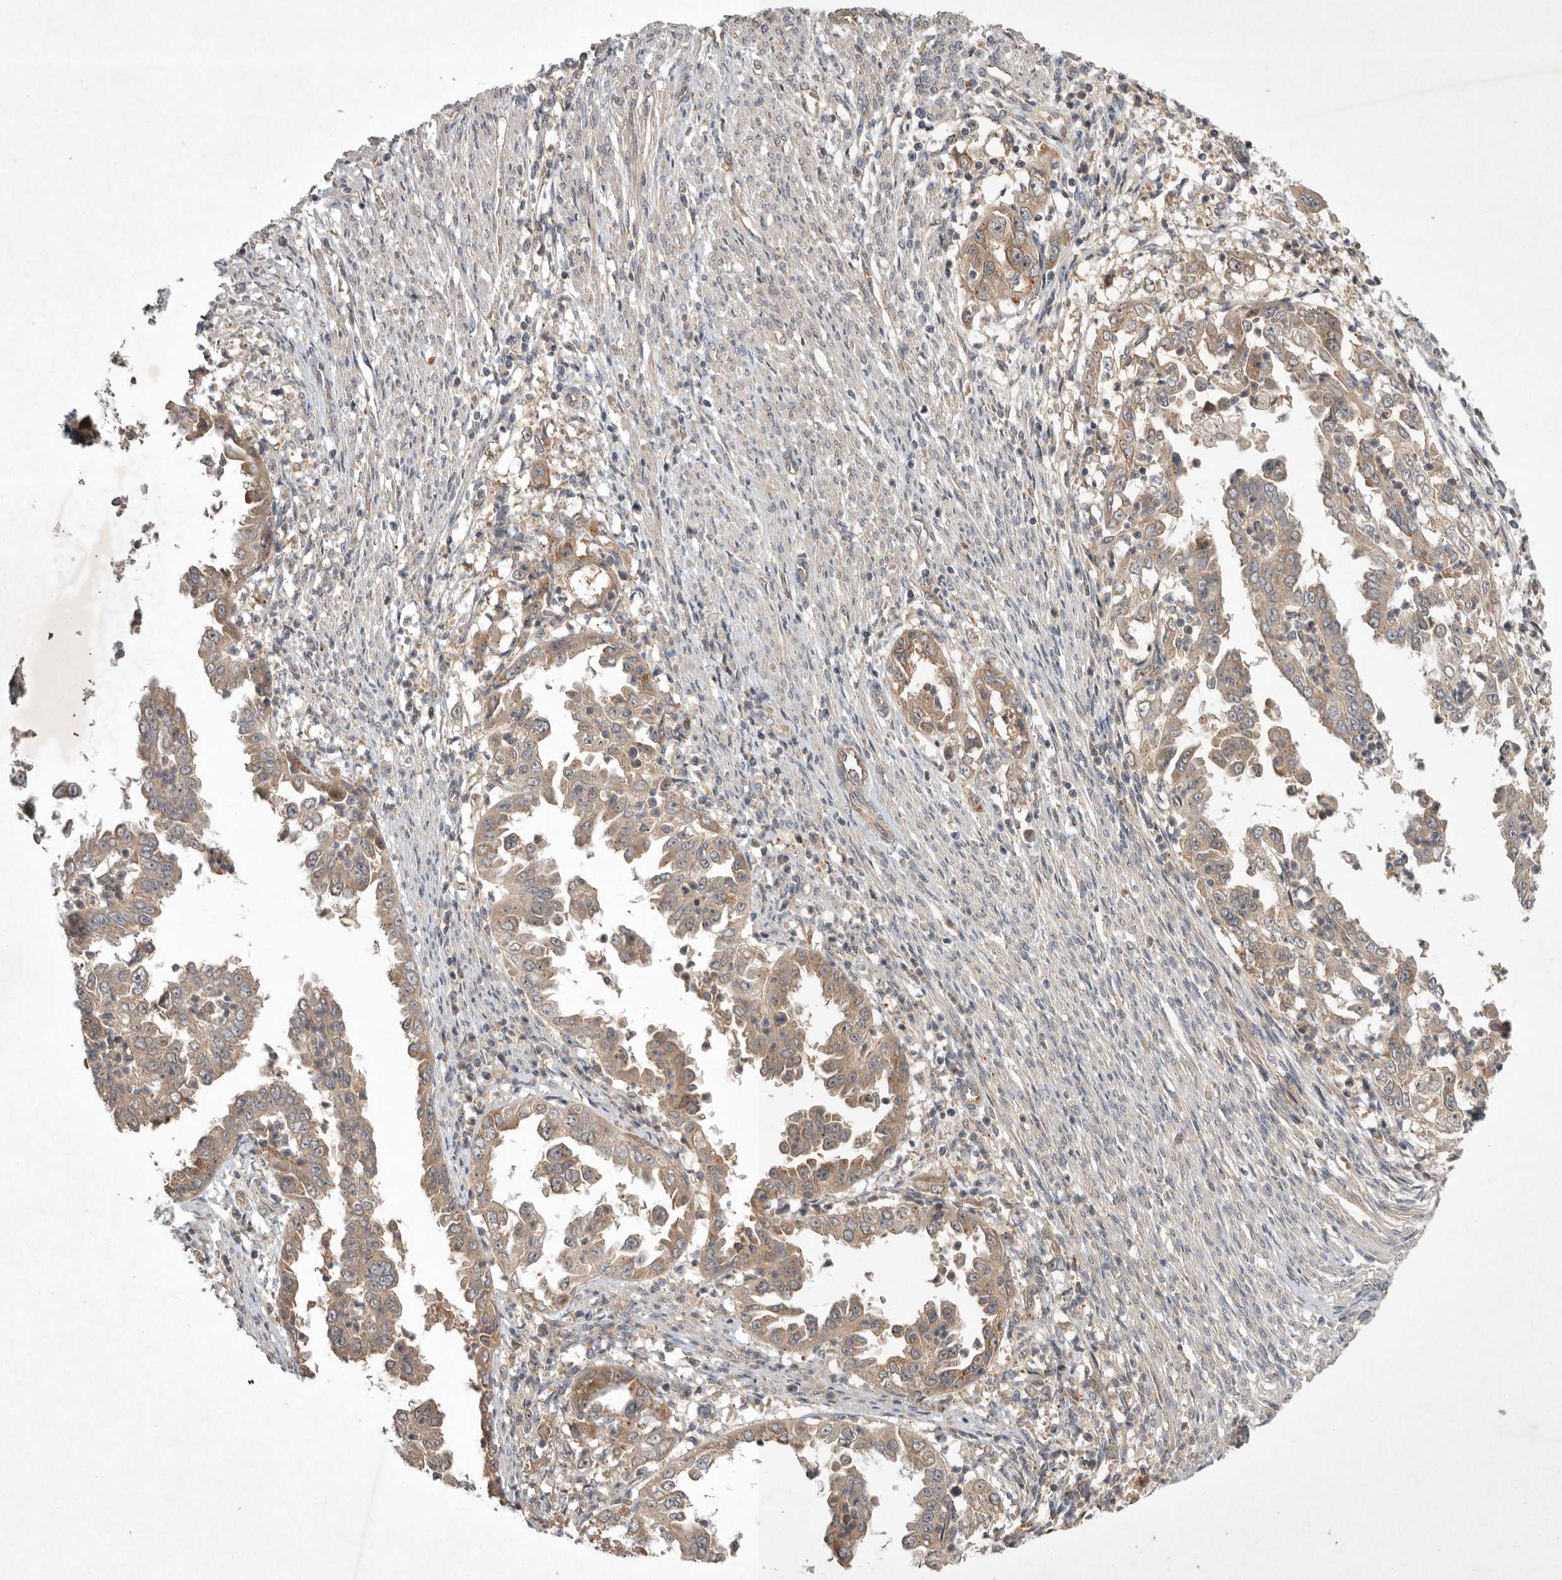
{"staining": {"intensity": "moderate", "quantity": ">75%", "location": "cytoplasmic/membranous"}, "tissue": "endometrial cancer", "cell_type": "Tumor cells", "image_type": "cancer", "snomed": [{"axis": "morphology", "description": "Adenocarcinoma, NOS"}, {"axis": "topography", "description": "Endometrium"}], "caption": "This micrograph reveals IHC staining of adenocarcinoma (endometrial), with medium moderate cytoplasmic/membranous expression in about >75% of tumor cells.", "gene": "NRCAM", "patient": {"sex": "female", "age": 85}}